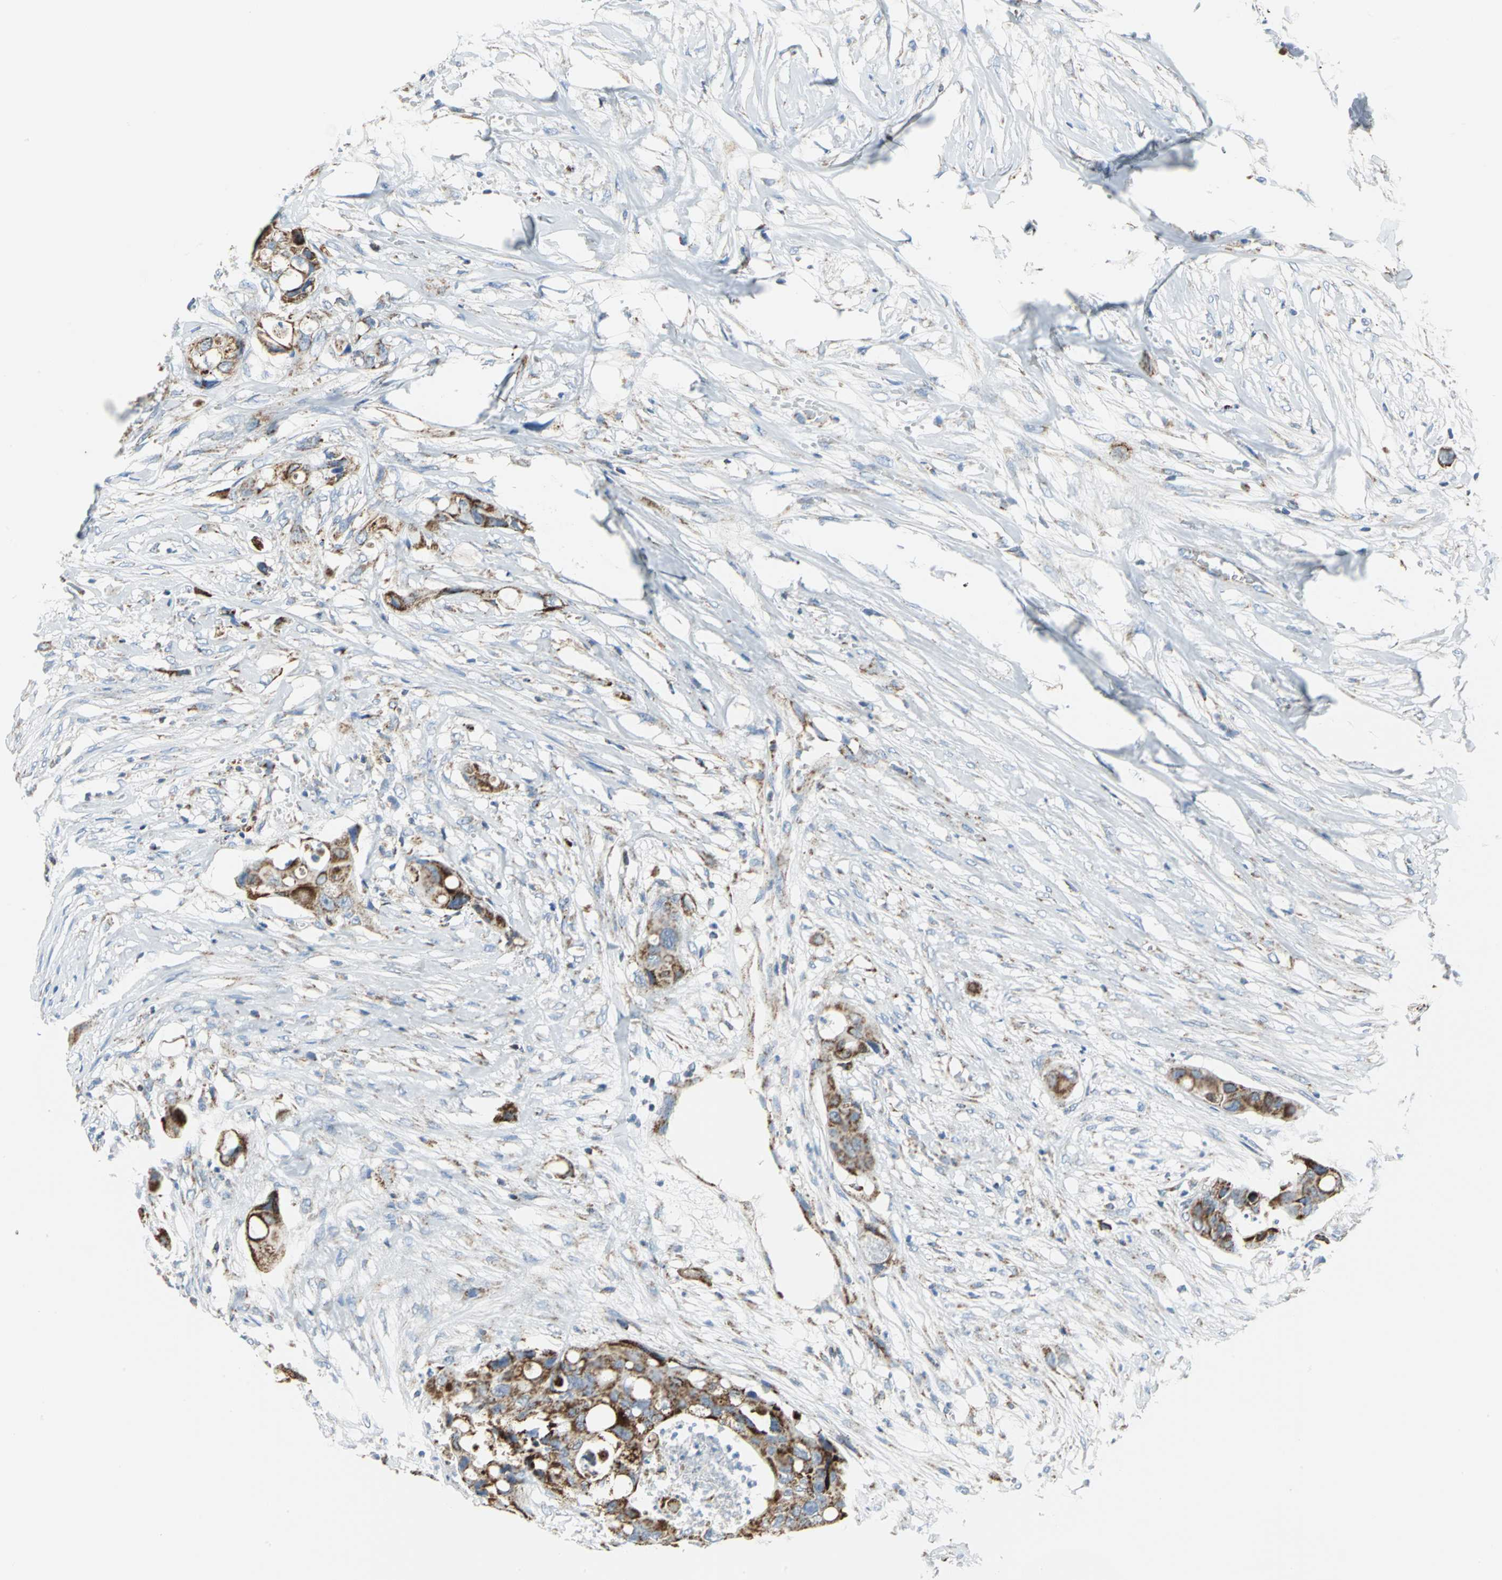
{"staining": {"intensity": "moderate", "quantity": ">75%", "location": "cytoplasmic/membranous"}, "tissue": "colorectal cancer", "cell_type": "Tumor cells", "image_type": "cancer", "snomed": [{"axis": "morphology", "description": "Adenocarcinoma, NOS"}, {"axis": "topography", "description": "Colon"}], "caption": "High-power microscopy captured an immunohistochemistry histopathology image of colorectal cancer (adenocarcinoma), revealing moderate cytoplasmic/membranous staining in about >75% of tumor cells.", "gene": "NTRK1", "patient": {"sex": "female", "age": 57}}